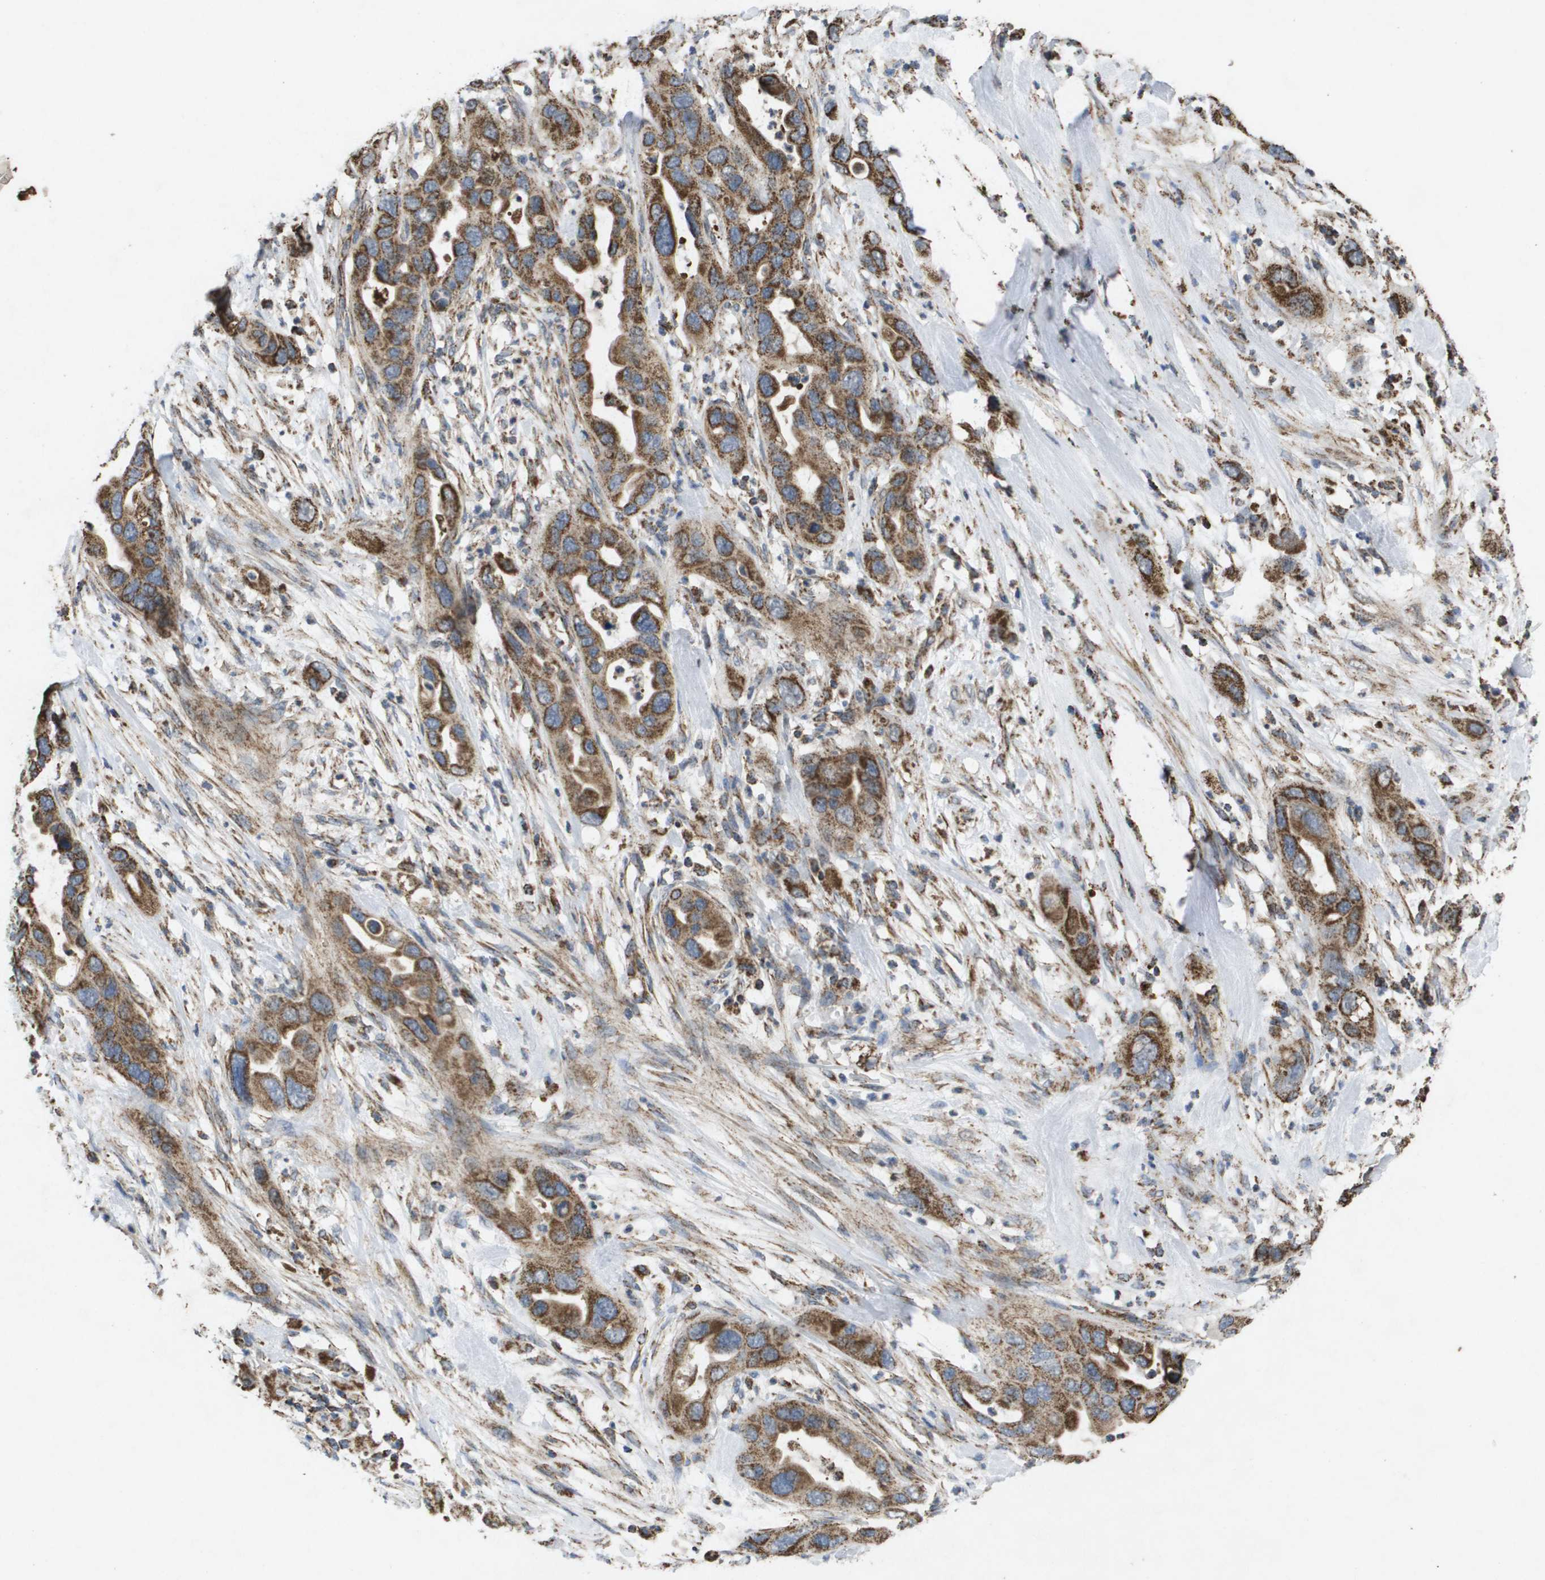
{"staining": {"intensity": "strong", "quantity": ">75%", "location": "cytoplasmic/membranous"}, "tissue": "pancreatic cancer", "cell_type": "Tumor cells", "image_type": "cancer", "snomed": [{"axis": "morphology", "description": "Adenocarcinoma, NOS"}, {"axis": "topography", "description": "Pancreas"}], "caption": "A high-resolution micrograph shows immunohistochemistry staining of pancreatic adenocarcinoma, which exhibits strong cytoplasmic/membranous positivity in about >75% of tumor cells.", "gene": "HSPE1", "patient": {"sex": "female", "age": 71}}